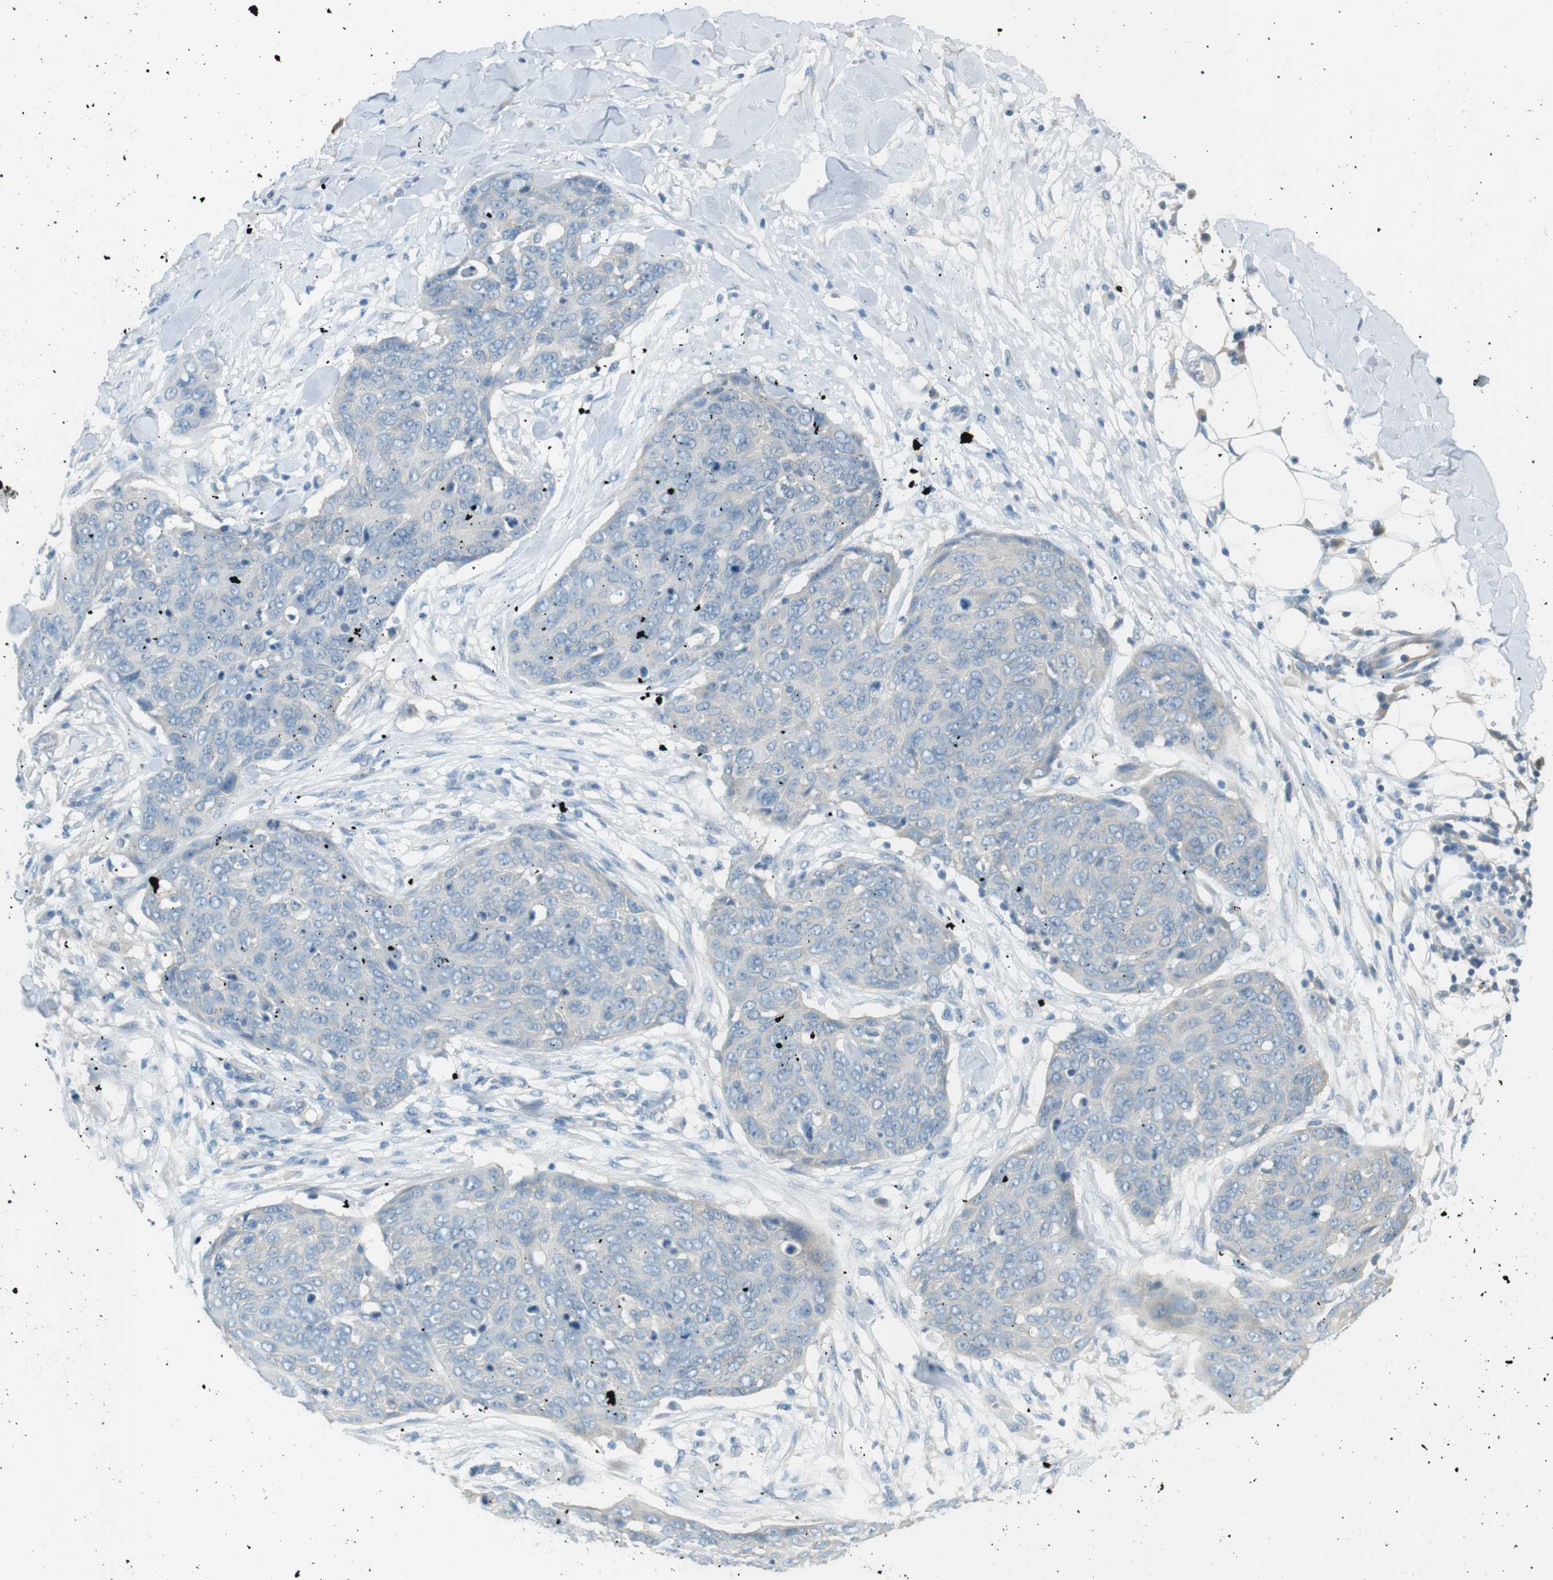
{"staining": {"intensity": "negative", "quantity": "none", "location": "none"}, "tissue": "skin cancer", "cell_type": "Tumor cells", "image_type": "cancer", "snomed": [{"axis": "morphology", "description": "Squamous cell carcinoma in situ, NOS"}, {"axis": "morphology", "description": "Squamous cell carcinoma, NOS"}, {"axis": "topography", "description": "Skin"}], "caption": "Immunohistochemistry histopathology image of neoplastic tissue: human skin cancer stained with DAB (3,3'-diaminobenzidine) shows no significant protein expression in tumor cells.", "gene": "CDH26", "patient": {"sex": "male", "age": 93}}